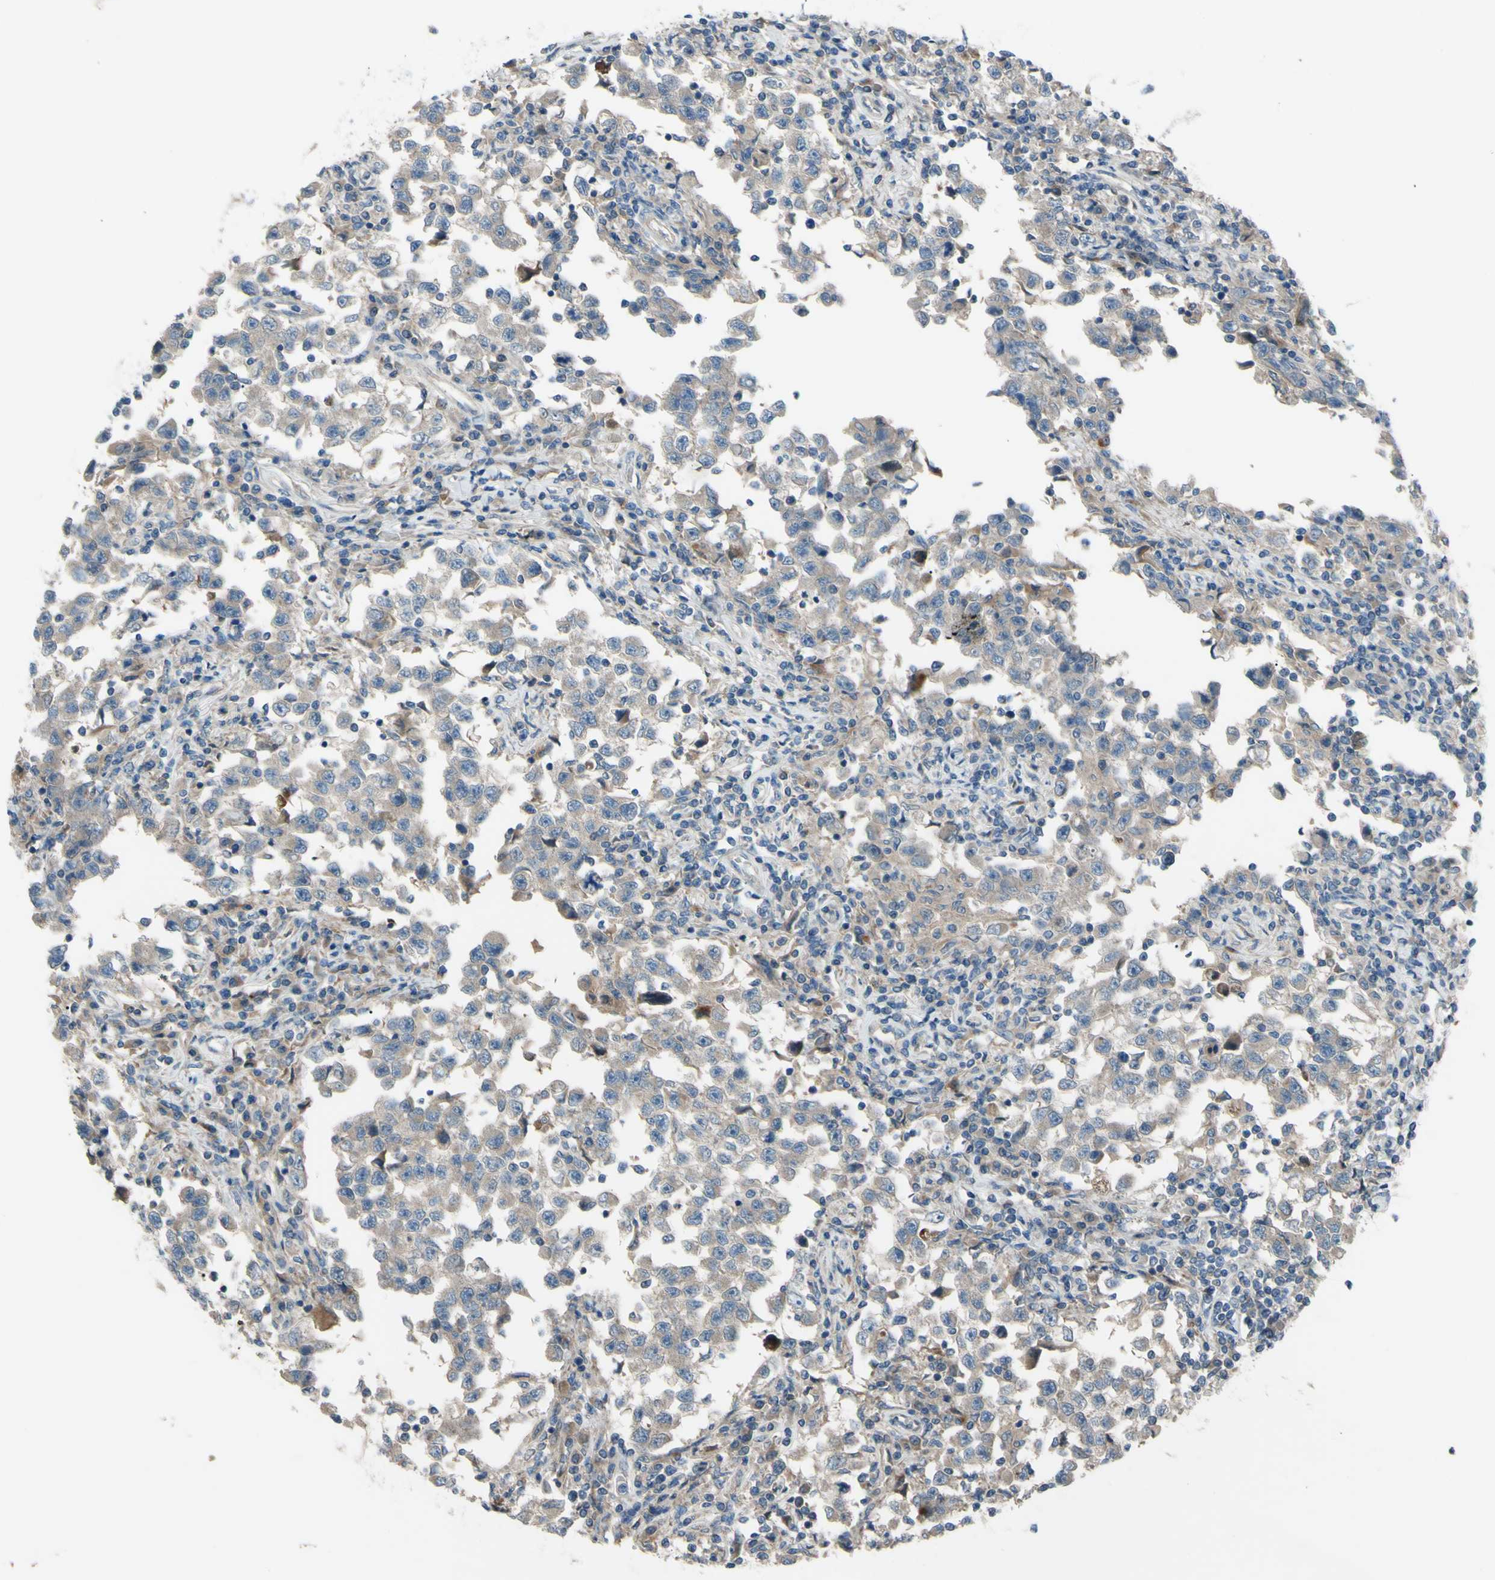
{"staining": {"intensity": "weak", "quantity": ">75%", "location": "cytoplasmic/membranous"}, "tissue": "testis cancer", "cell_type": "Tumor cells", "image_type": "cancer", "snomed": [{"axis": "morphology", "description": "Carcinoma, Embryonal, NOS"}, {"axis": "topography", "description": "Testis"}], "caption": "Embryonal carcinoma (testis) was stained to show a protein in brown. There is low levels of weak cytoplasmic/membranous expression in approximately >75% of tumor cells. The staining was performed using DAB to visualize the protein expression in brown, while the nuclei were stained in blue with hematoxylin (Magnification: 20x).", "gene": "AFP", "patient": {"sex": "male", "age": 21}}